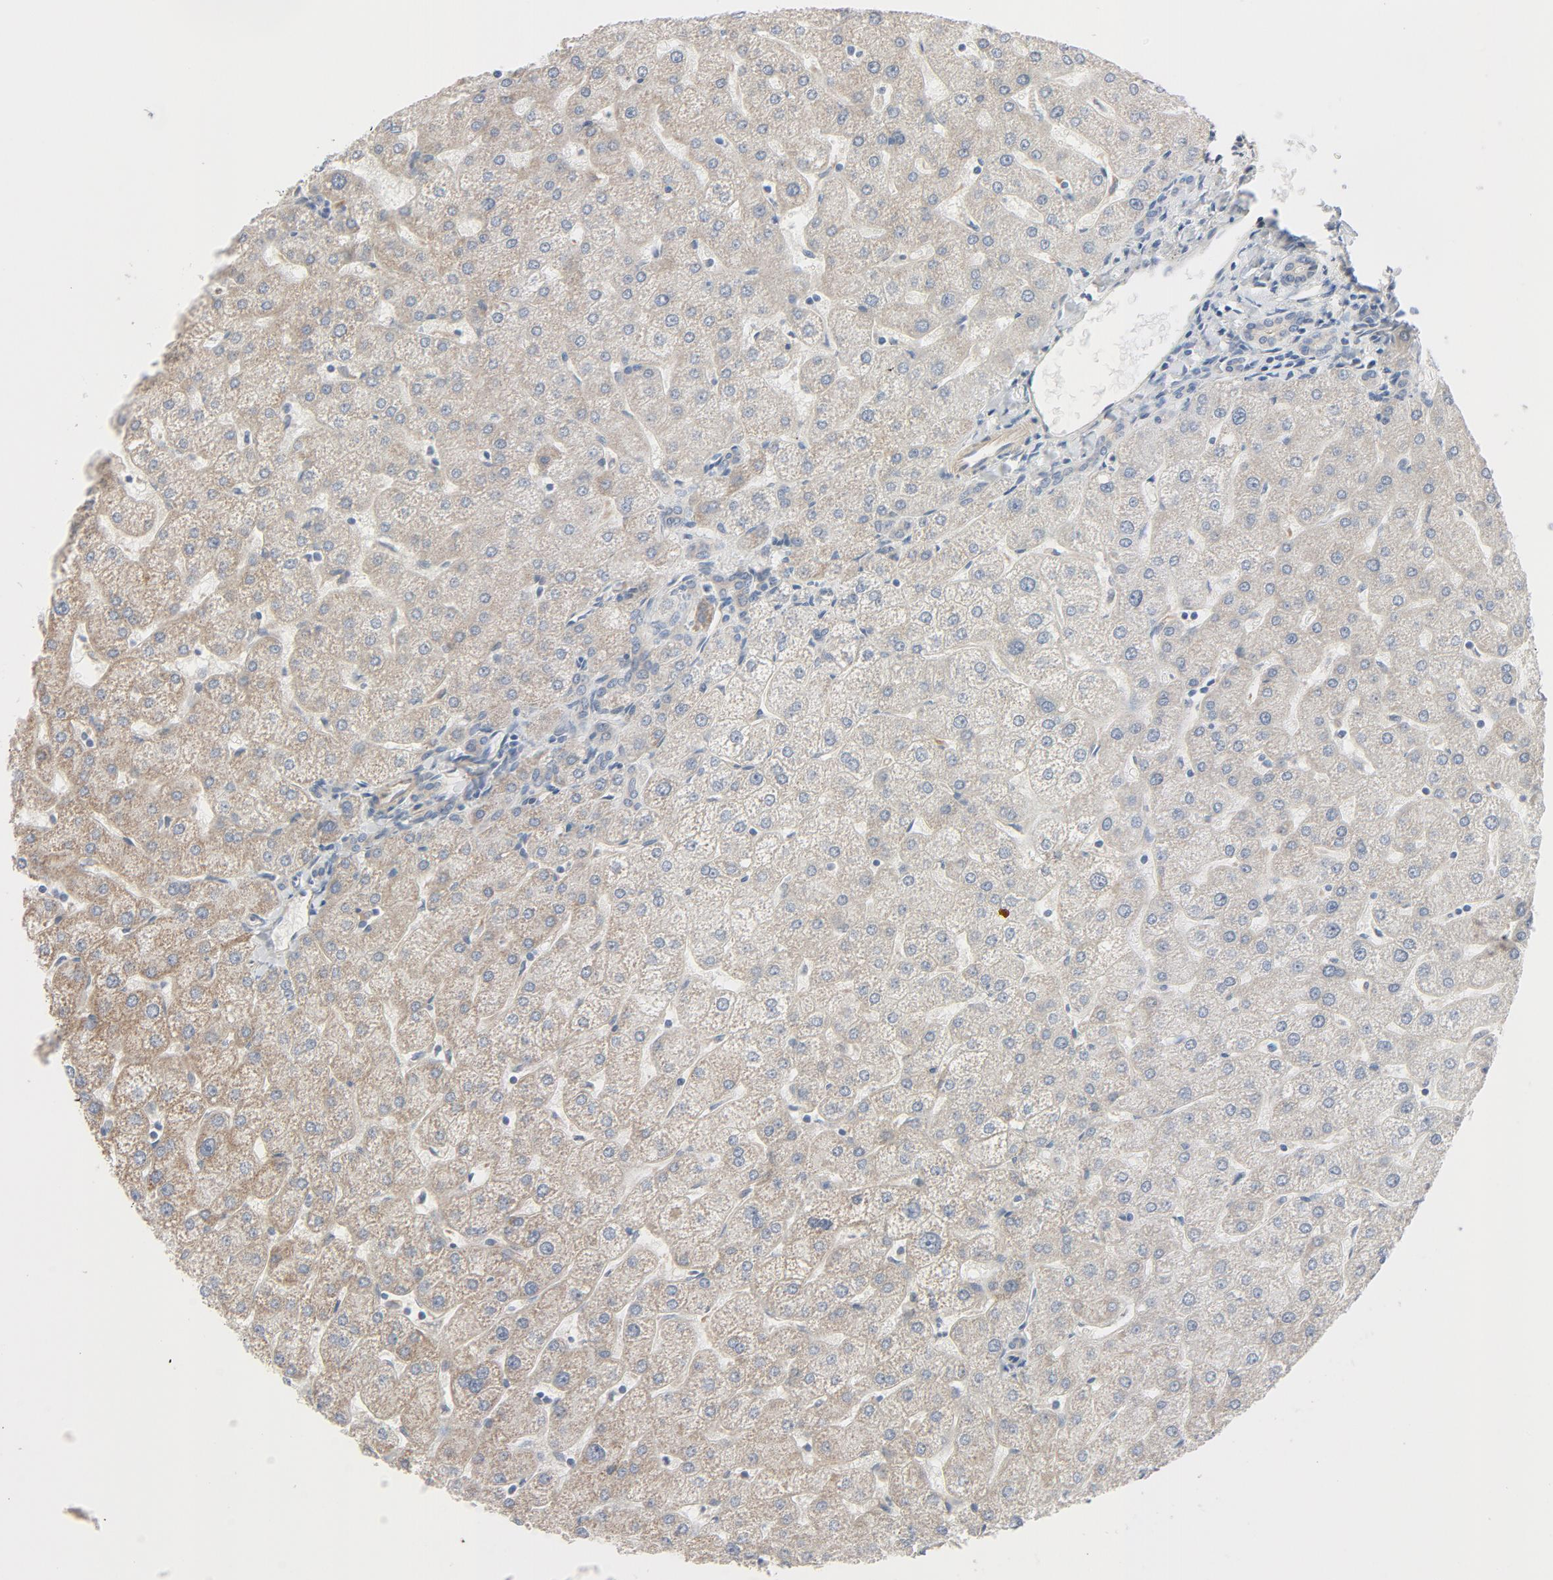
{"staining": {"intensity": "weak", "quantity": ">75%", "location": "cytoplasmic/membranous"}, "tissue": "liver", "cell_type": "Cholangiocytes", "image_type": "normal", "snomed": [{"axis": "morphology", "description": "Normal tissue, NOS"}, {"axis": "topography", "description": "Liver"}], "caption": "Unremarkable liver exhibits weak cytoplasmic/membranous staining in approximately >75% of cholangiocytes.", "gene": "TRIOBP", "patient": {"sex": "male", "age": 67}}